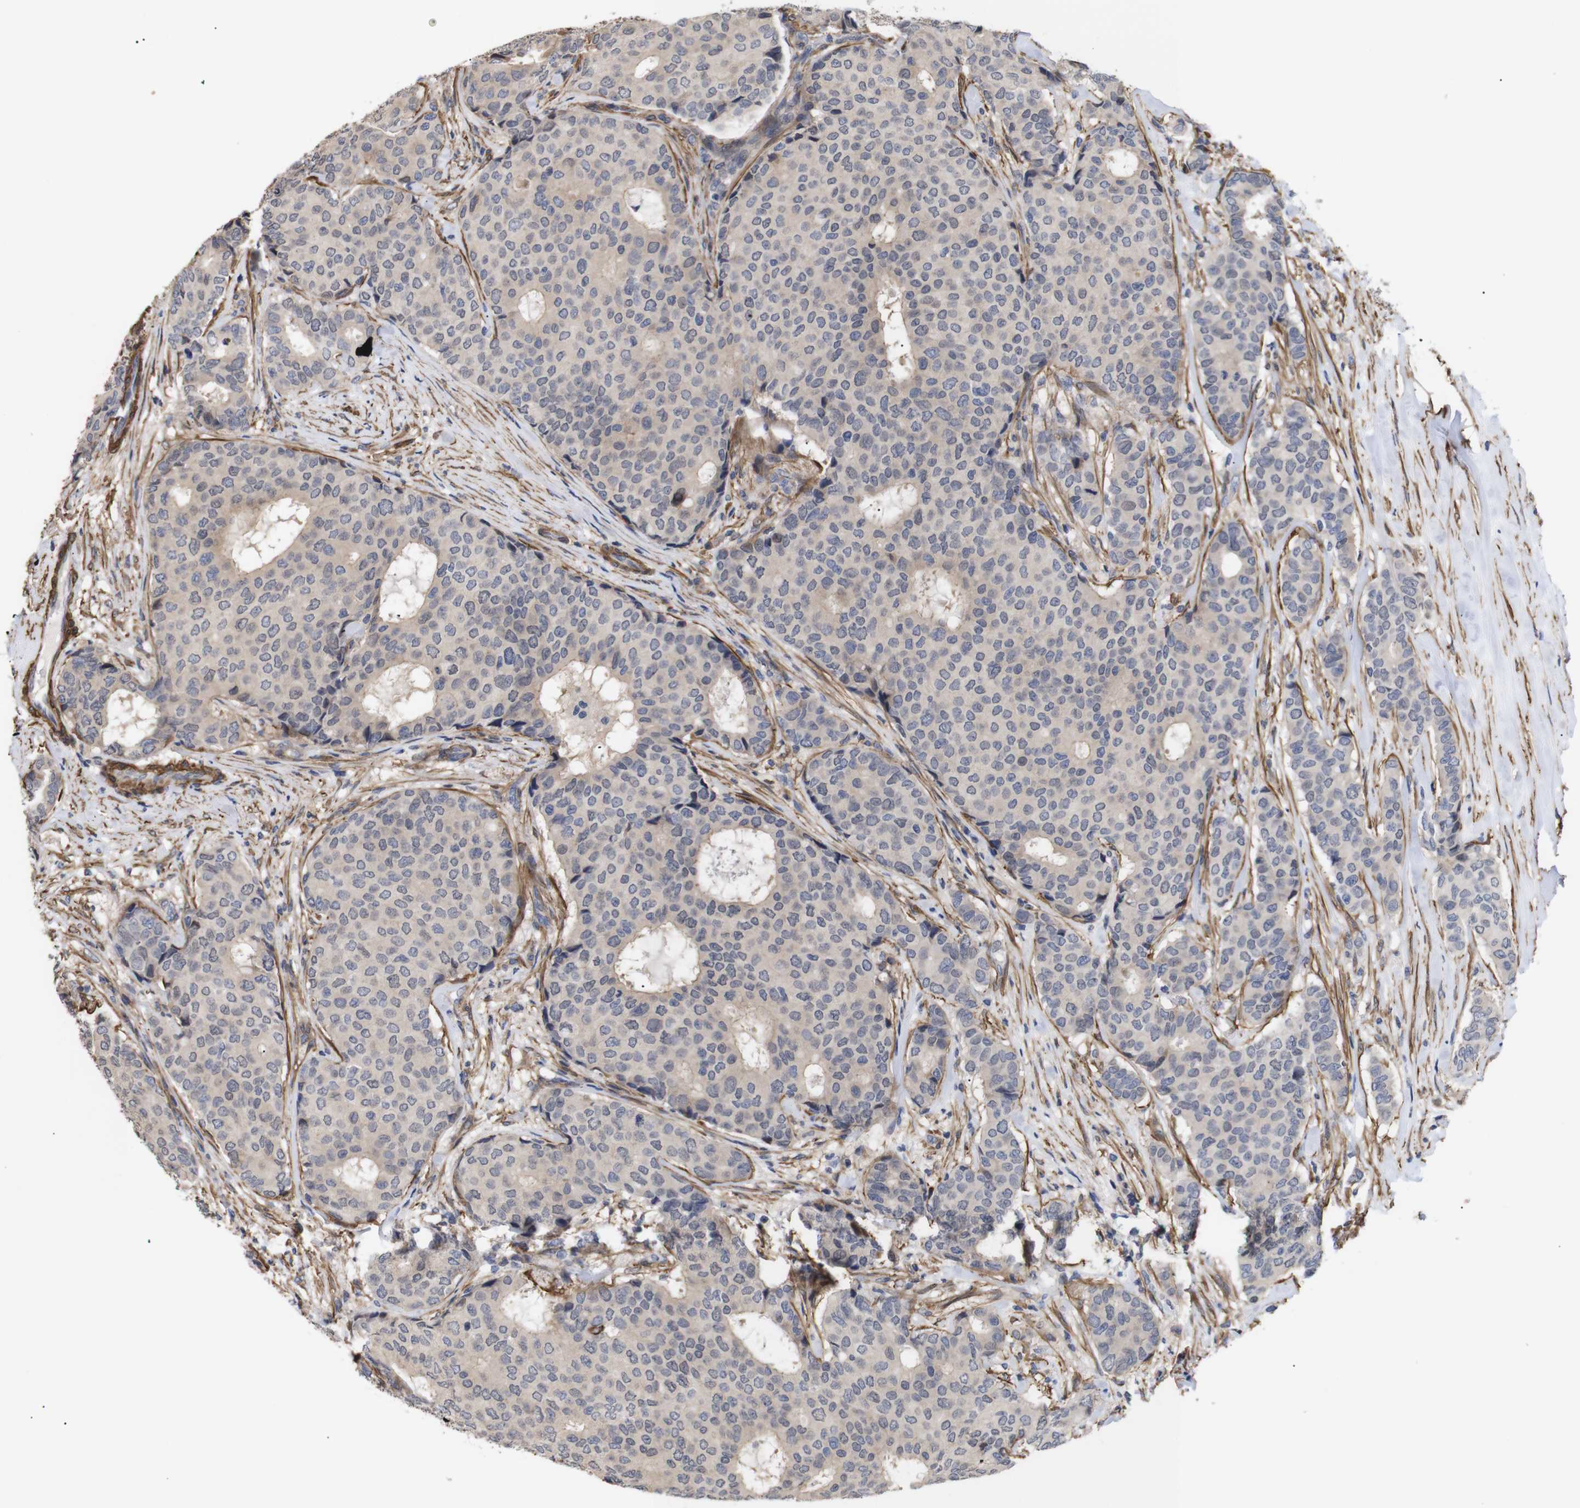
{"staining": {"intensity": "negative", "quantity": "none", "location": "none"}, "tissue": "breast cancer", "cell_type": "Tumor cells", "image_type": "cancer", "snomed": [{"axis": "morphology", "description": "Duct carcinoma"}, {"axis": "topography", "description": "Breast"}], "caption": "A high-resolution micrograph shows IHC staining of breast cancer, which shows no significant expression in tumor cells. The staining is performed using DAB brown chromogen with nuclei counter-stained in using hematoxylin.", "gene": "PDLIM5", "patient": {"sex": "female", "age": 75}}